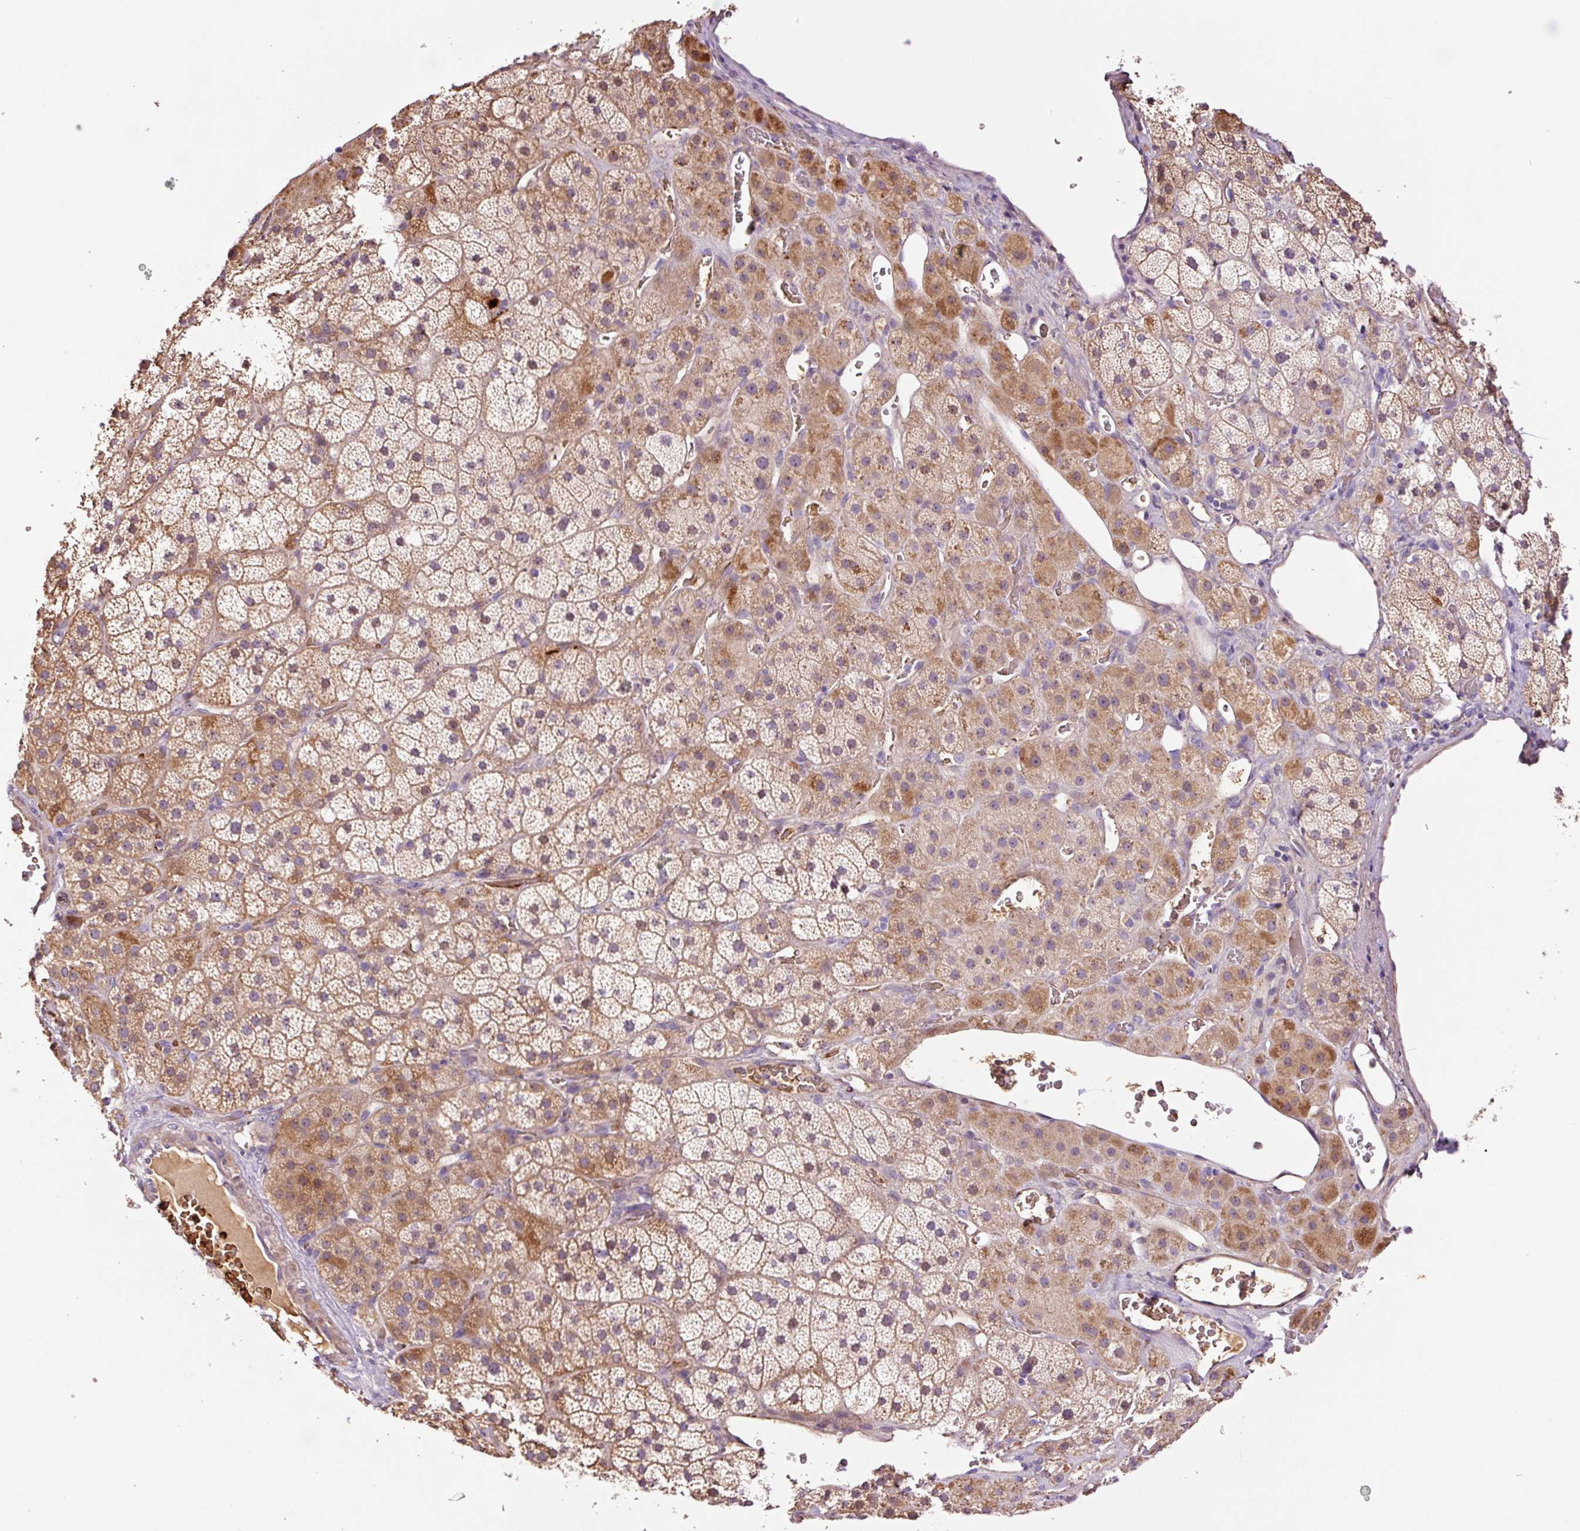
{"staining": {"intensity": "moderate", "quantity": ">75%", "location": "cytoplasmic/membranous"}, "tissue": "adrenal gland", "cell_type": "Glandular cells", "image_type": "normal", "snomed": [{"axis": "morphology", "description": "Normal tissue, NOS"}, {"axis": "topography", "description": "Adrenal gland"}], "caption": "Immunohistochemistry (IHC) histopathology image of benign adrenal gland: adrenal gland stained using immunohistochemistry (IHC) reveals medium levels of moderate protein expression localized specifically in the cytoplasmic/membranous of glandular cells, appearing as a cytoplasmic/membranous brown color.", "gene": "TMEM235", "patient": {"sex": "male", "age": 57}}